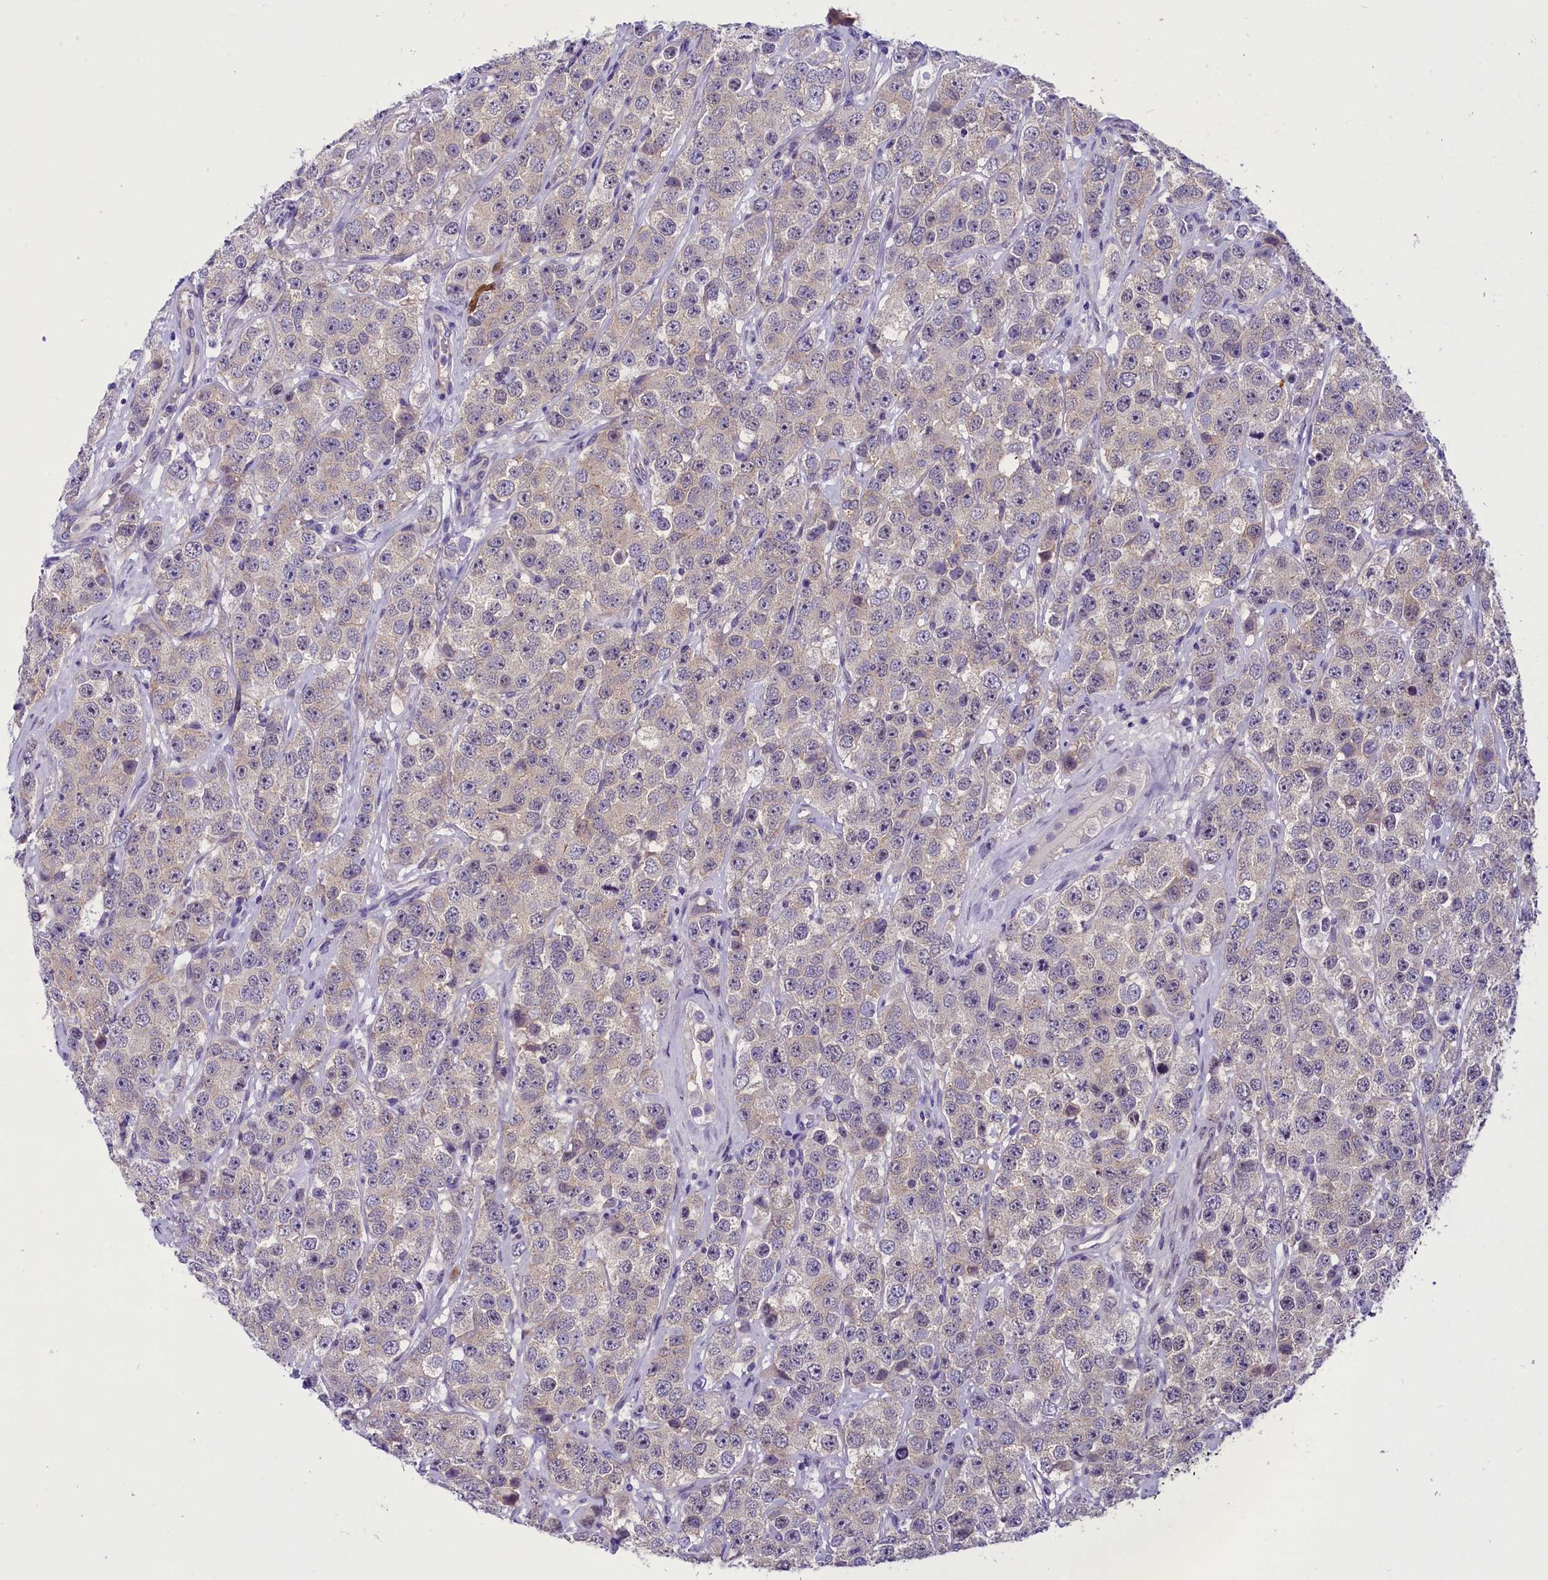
{"staining": {"intensity": "weak", "quantity": "<25%", "location": "cytoplasmic/membranous"}, "tissue": "testis cancer", "cell_type": "Tumor cells", "image_type": "cancer", "snomed": [{"axis": "morphology", "description": "Seminoma, NOS"}, {"axis": "topography", "description": "Testis"}], "caption": "Immunohistochemistry photomicrograph of human testis cancer (seminoma) stained for a protein (brown), which exhibits no expression in tumor cells. (Stains: DAB IHC with hematoxylin counter stain, Microscopy: brightfield microscopy at high magnification).", "gene": "PRR15", "patient": {"sex": "male", "age": 28}}